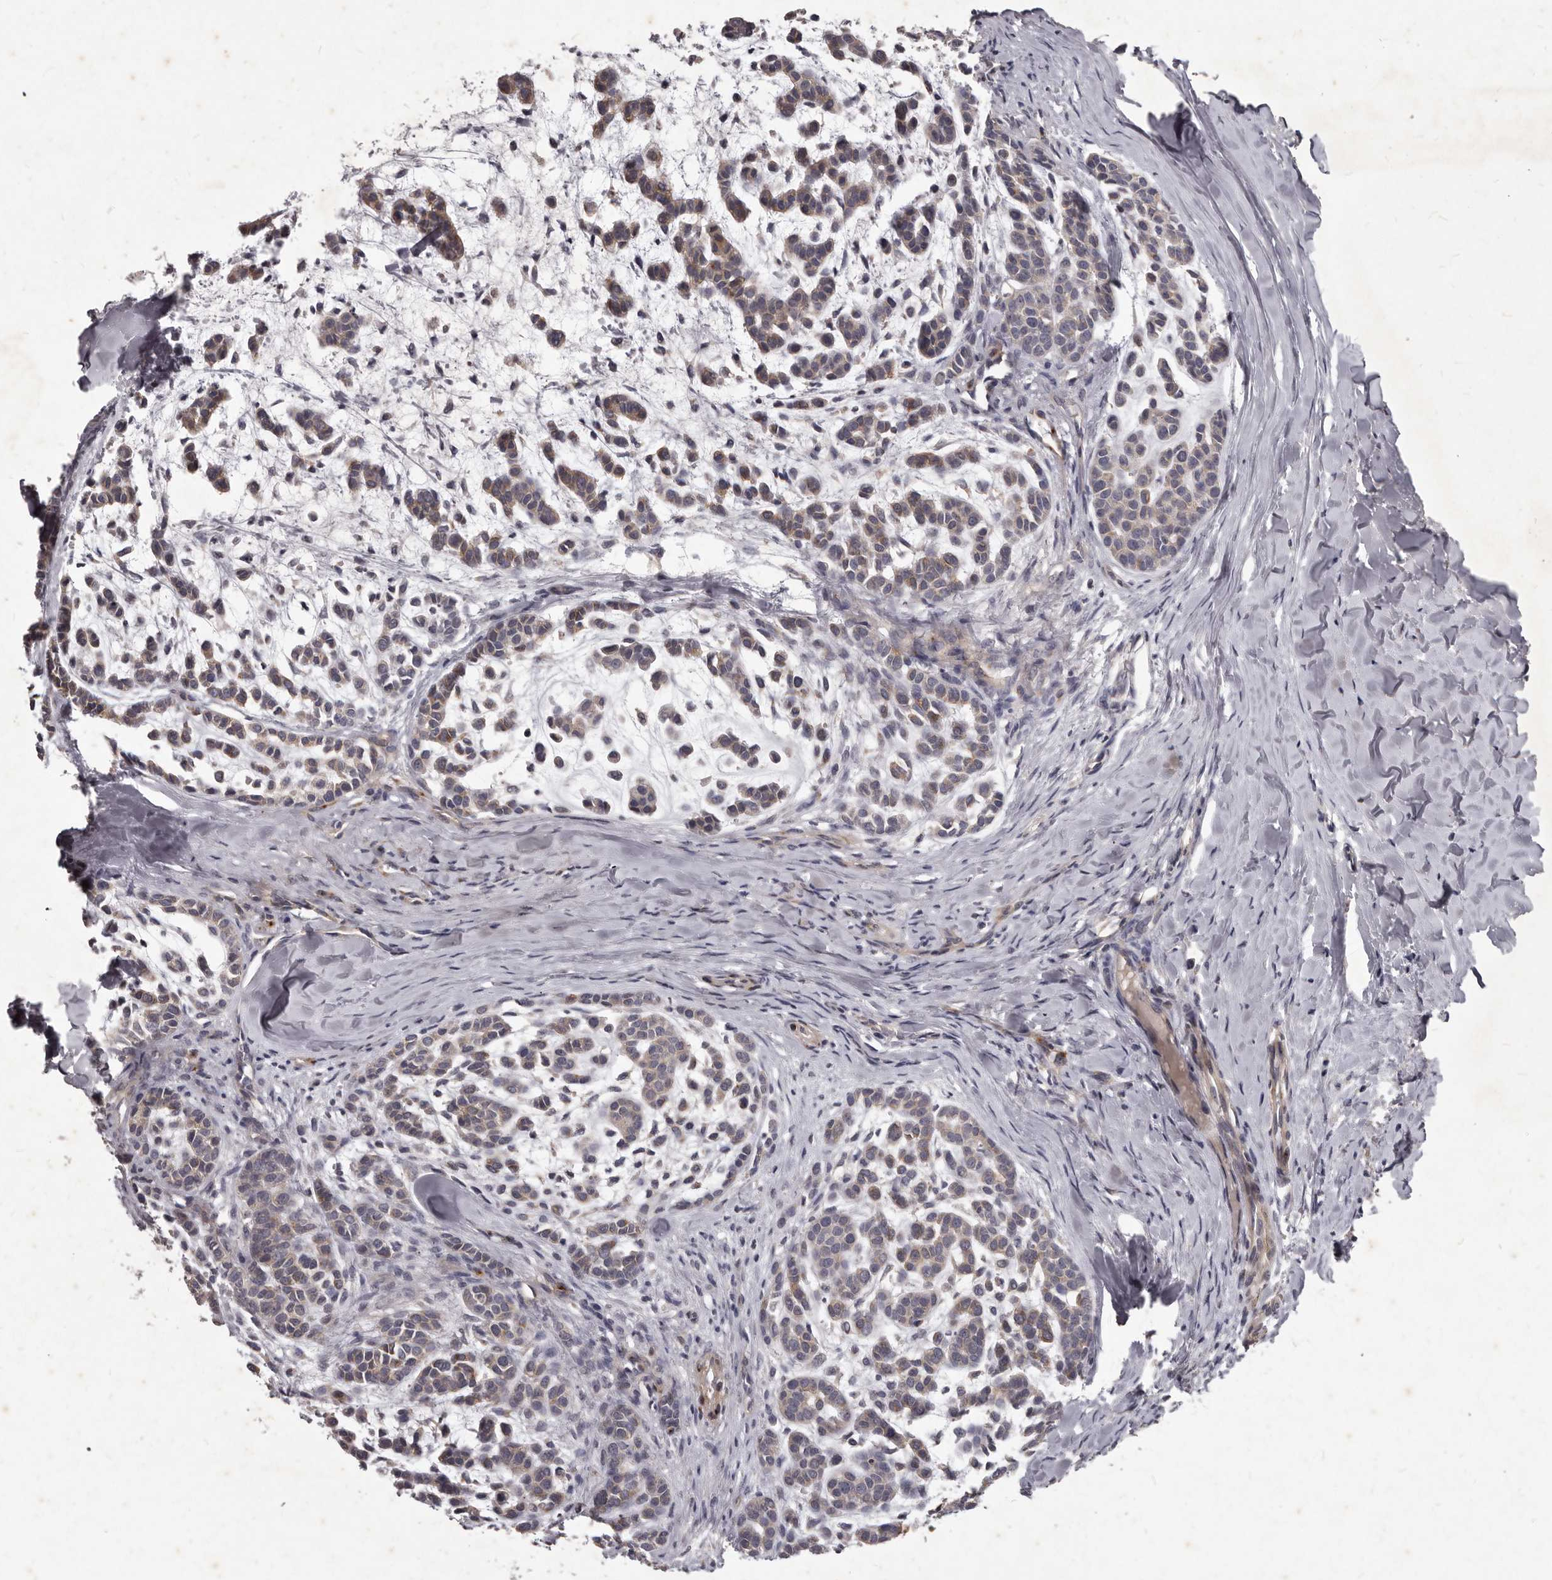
{"staining": {"intensity": "weak", "quantity": ">75%", "location": "cytoplasmic/membranous"}, "tissue": "head and neck cancer", "cell_type": "Tumor cells", "image_type": "cancer", "snomed": [{"axis": "morphology", "description": "Adenocarcinoma, NOS"}, {"axis": "morphology", "description": "Adenoma, NOS"}, {"axis": "topography", "description": "Head-Neck"}], "caption": "The micrograph reveals a brown stain indicating the presence of a protein in the cytoplasmic/membranous of tumor cells in adenoma (head and neck).", "gene": "GPRC5C", "patient": {"sex": "female", "age": 55}}